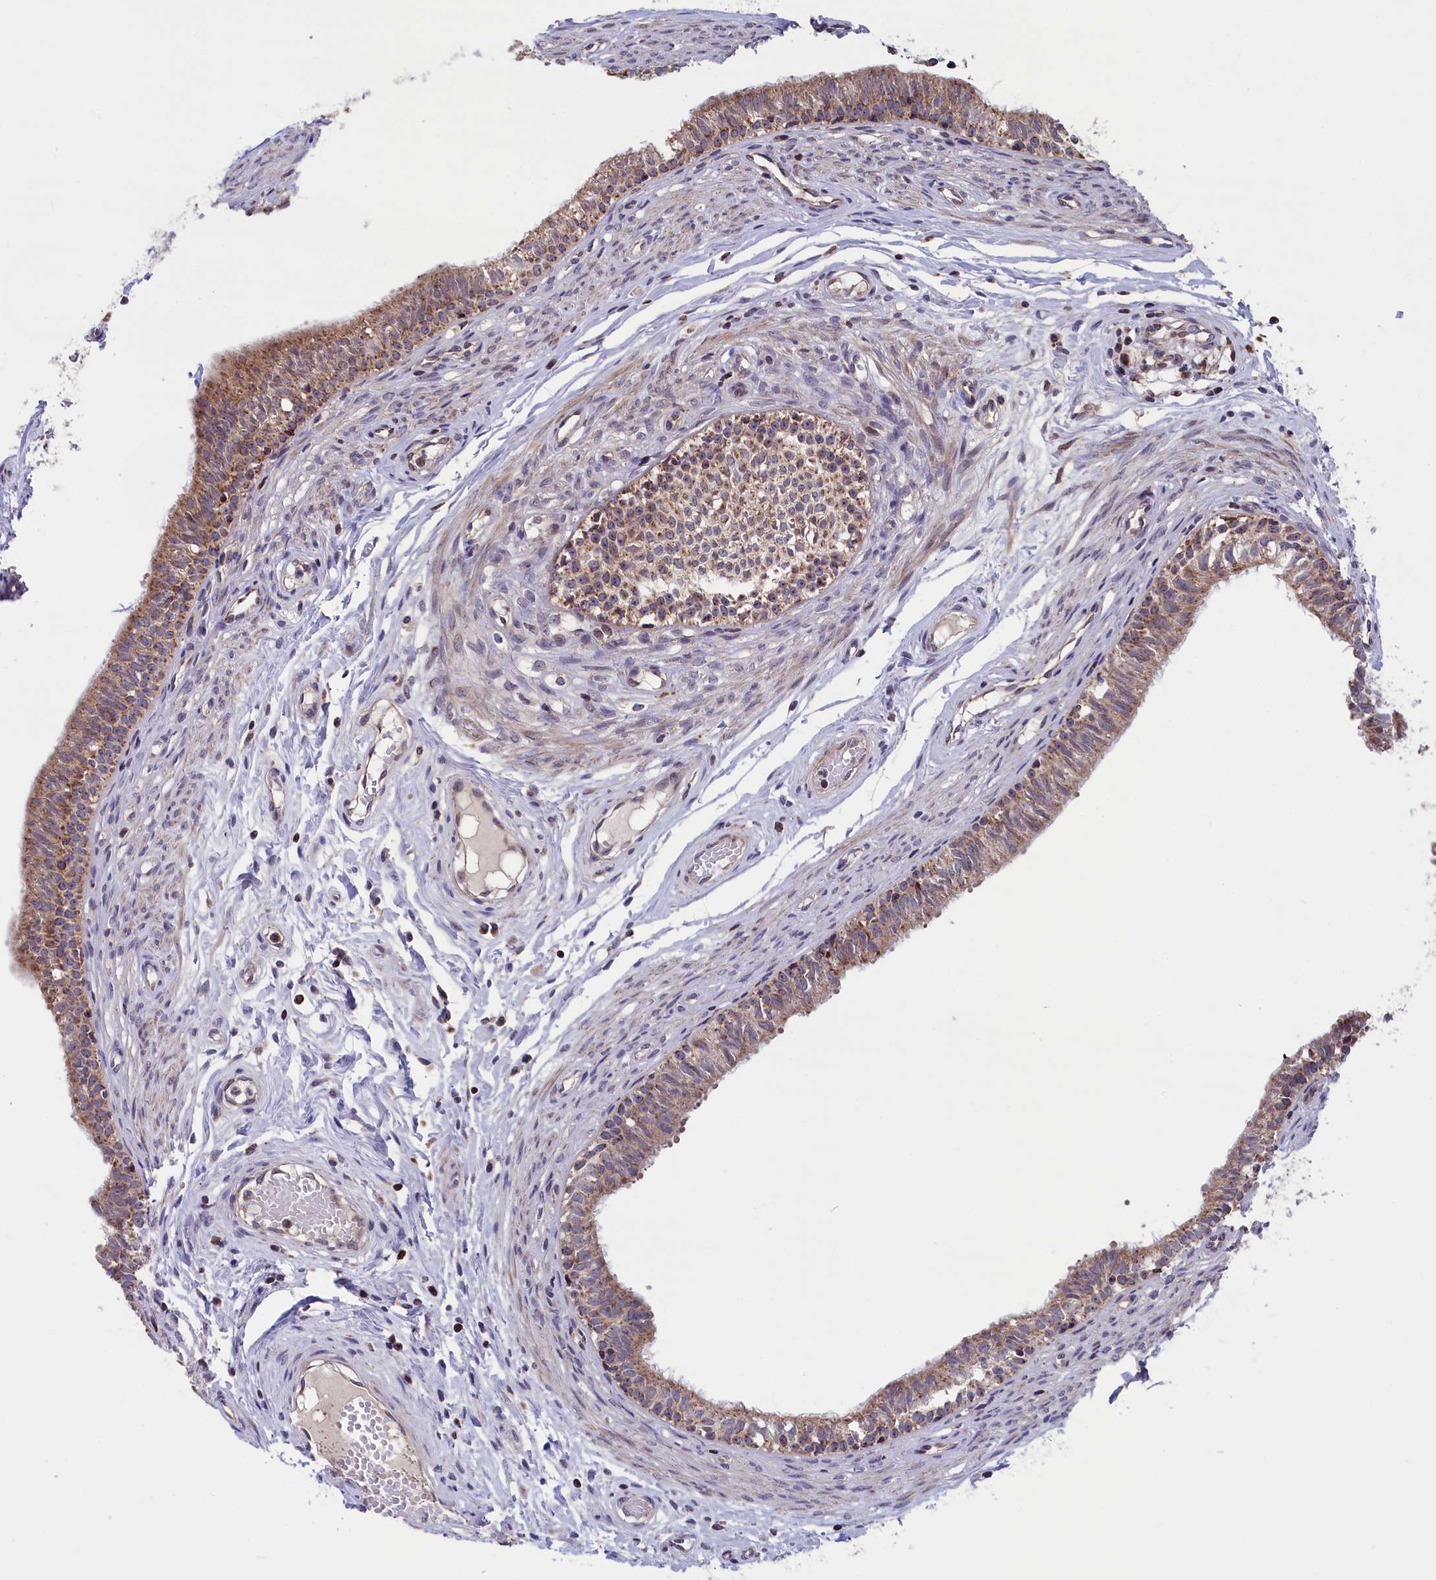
{"staining": {"intensity": "strong", "quantity": "<25%", "location": "cytoplasmic/membranous"}, "tissue": "epididymis", "cell_type": "Glandular cells", "image_type": "normal", "snomed": [{"axis": "morphology", "description": "Normal tissue, NOS"}, {"axis": "topography", "description": "Epididymis, spermatic cord, NOS"}], "caption": "An image of epididymis stained for a protein displays strong cytoplasmic/membranous brown staining in glandular cells. The staining was performed using DAB to visualize the protein expression in brown, while the nuclei were stained in blue with hematoxylin (Magnification: 20x).", "gene": "TIMM44", "patient": {"sex": "male", "age": 22}}